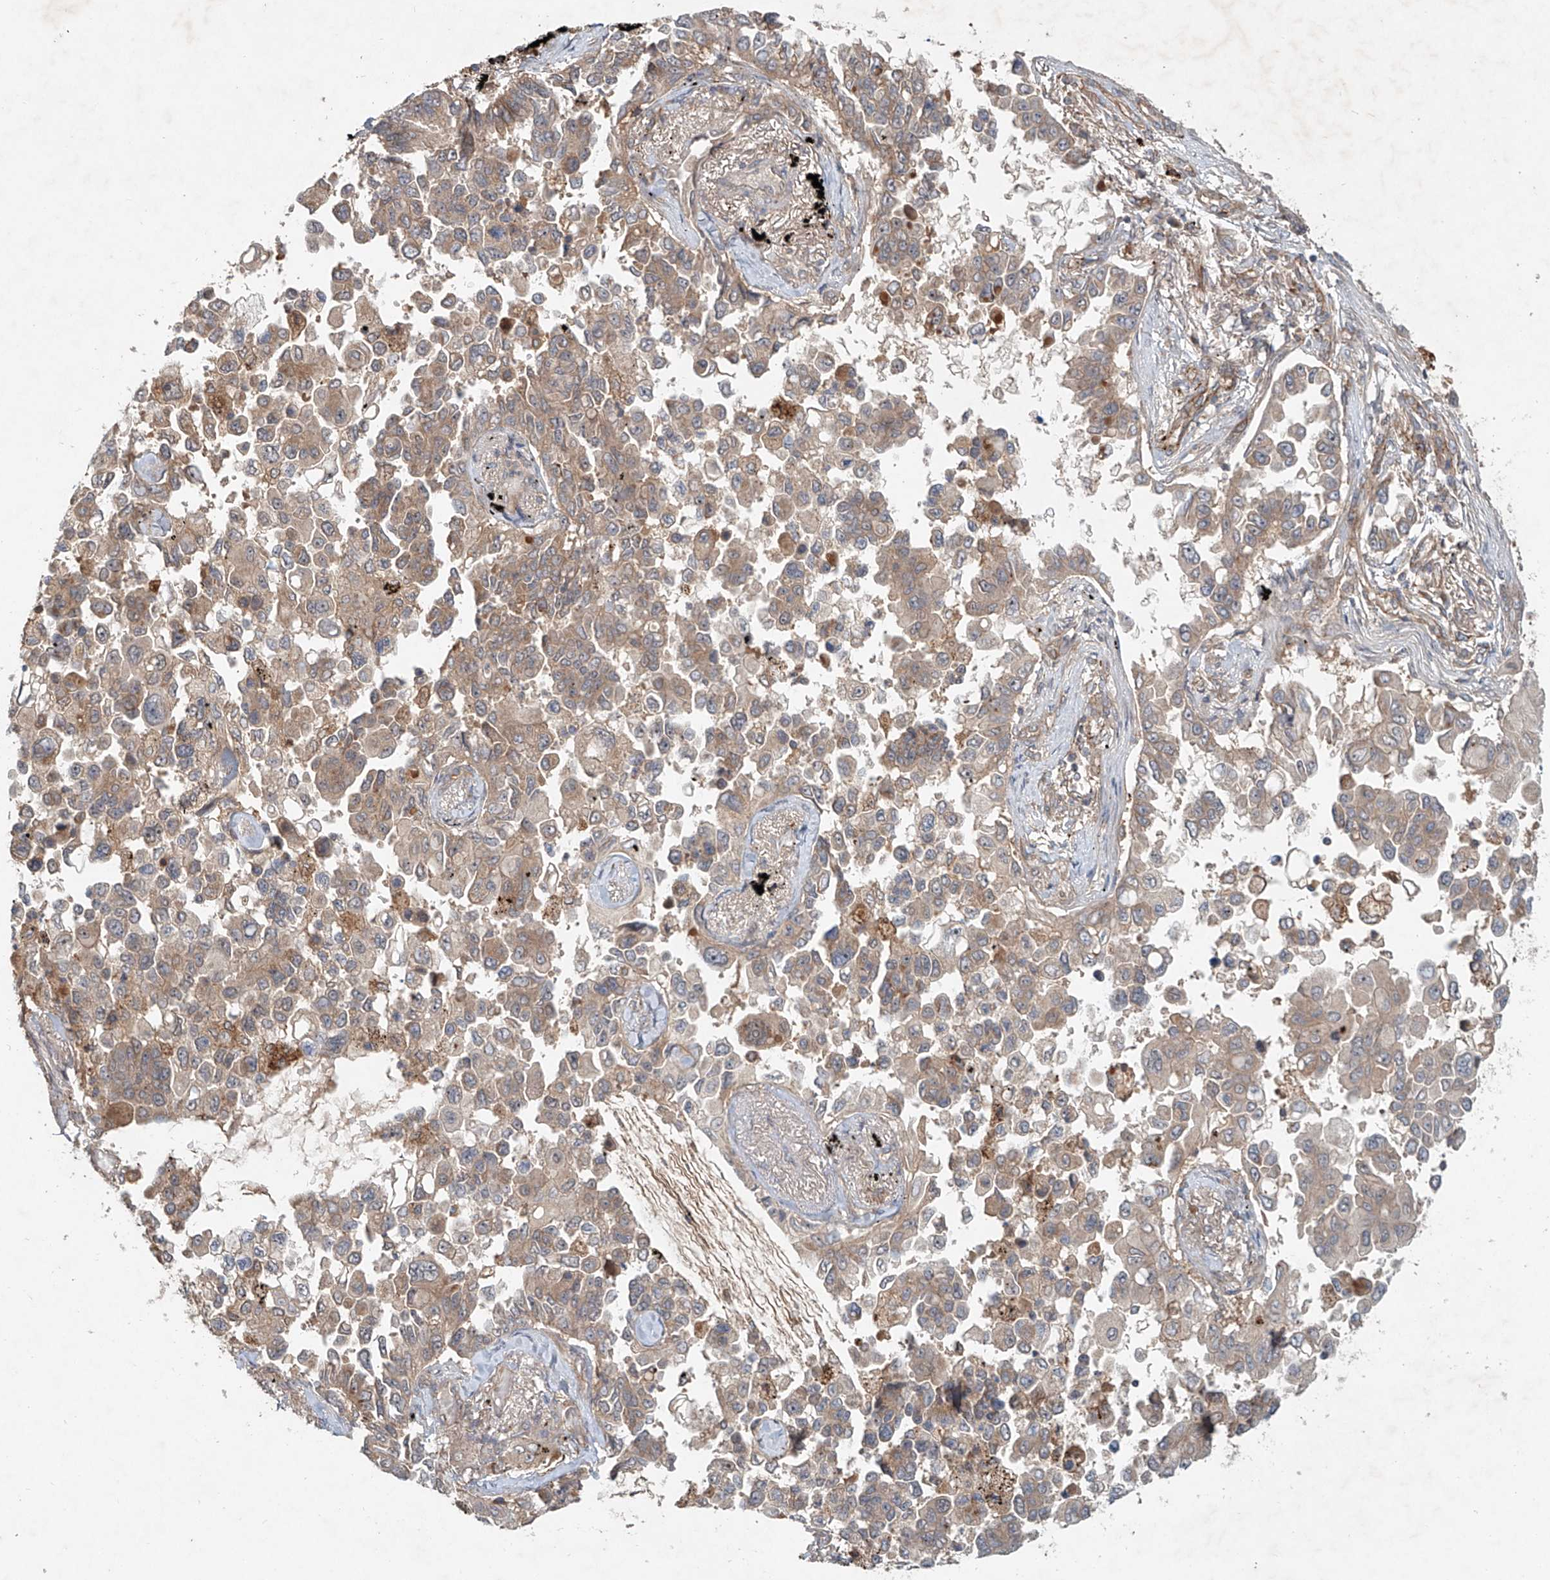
{"staining": {"intensity": "weak", "quantity": ">75%", "location": "cytoplasmic/membranous"}, "tissue": "lung cancer", "cell_type": "Tumor cells", "image_type": "cancer", "snomed": [{"axis": "morphology", "description": "Adenocarcinoma, NOS"}, {"axis": "topography", "description": "Lung"}], "caption": "DAB (3,3'-diaminobenzidine) immunohistochemical staining of lung adenocarcinoma reveals weak cytoplasmic/membranous protein positivity in approximately >75% of tumor cells. (DAB (3,3'-diaminobenzidine) = brown stain, brightfield microscopy at high magnification).", "gene": "IER5", "patient": {"sex": "female", "age": 67}}